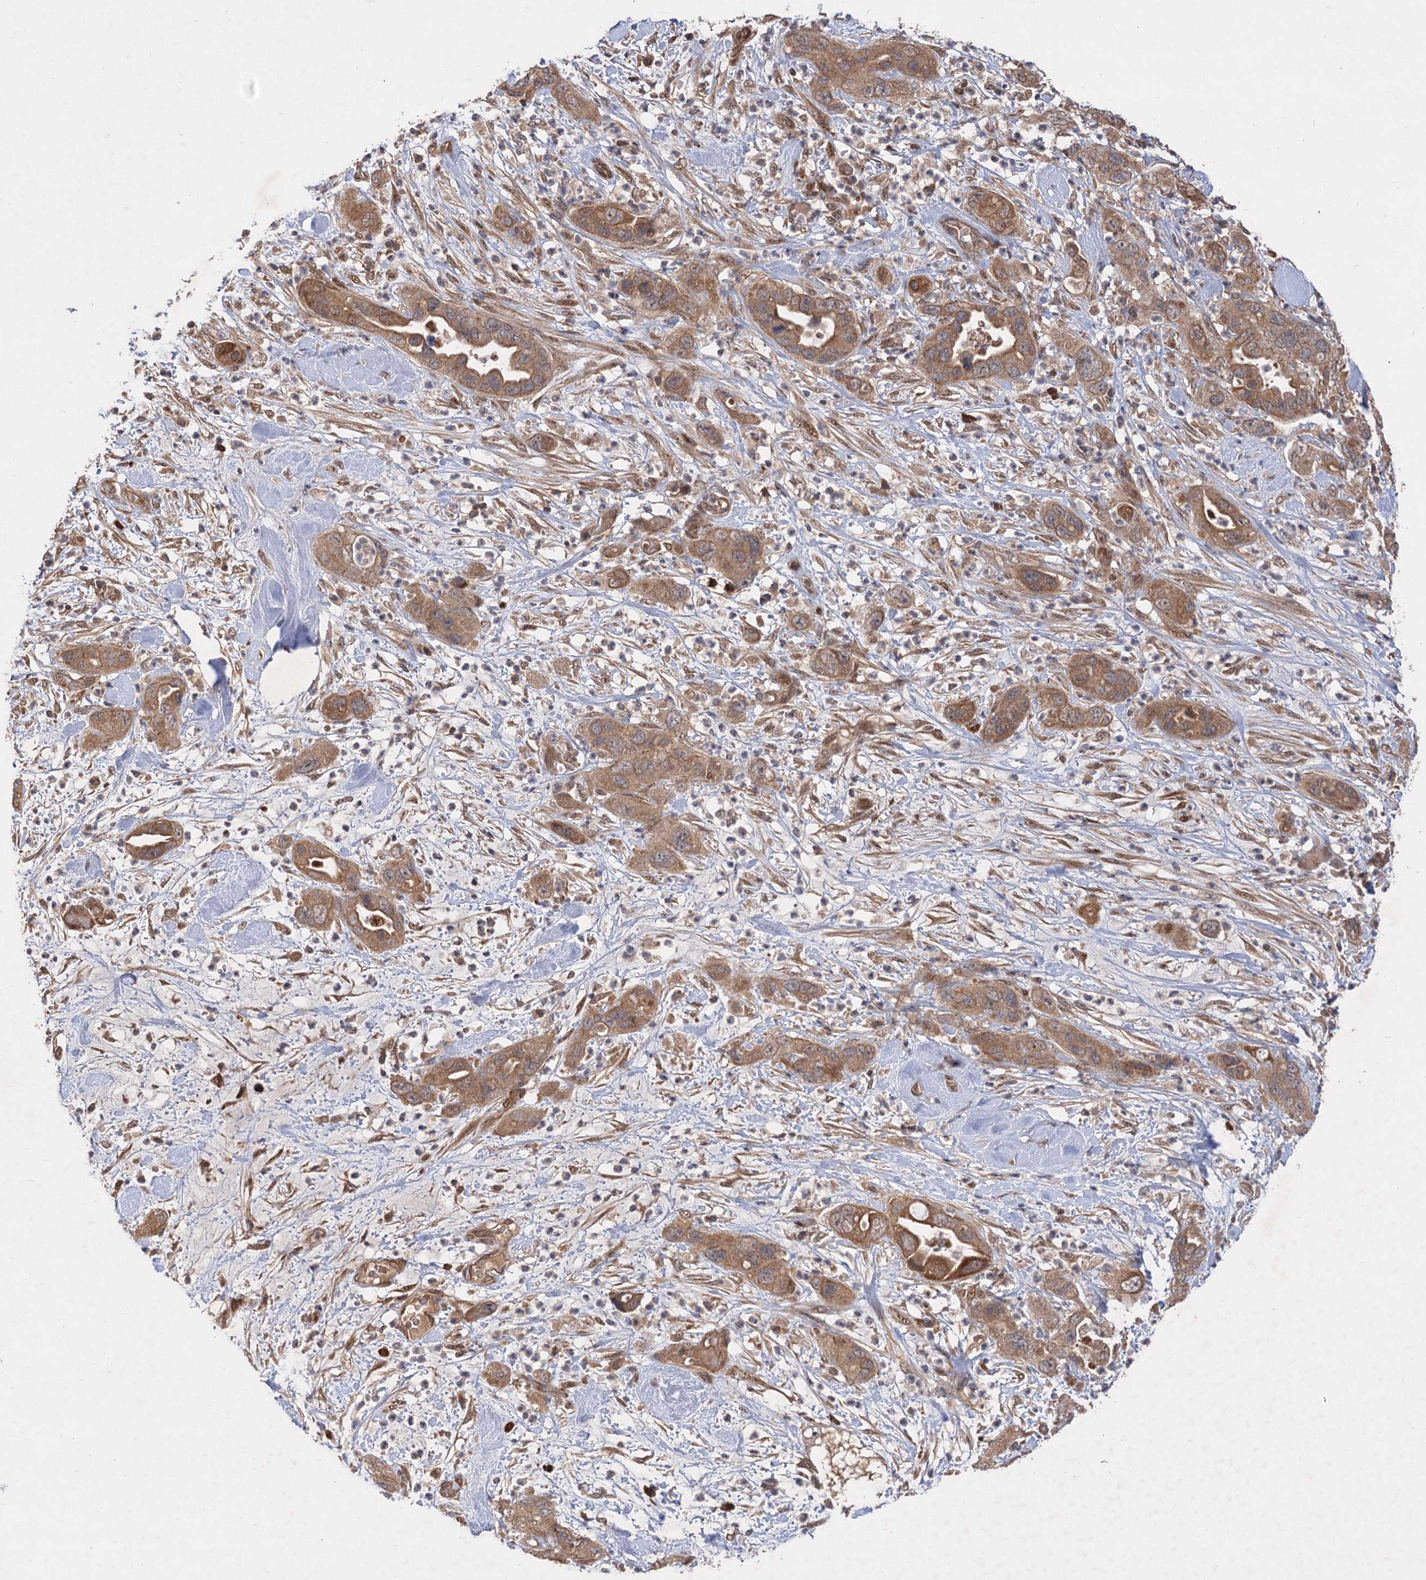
{"staining": {"intensity": "moderate", "quantity": ">75%", "location": "cytoplasmic/membranous"}, "tissue": "pancreatic cancer", "cell_type": "Tumor cells", "image_type": "cancer", "snomed": [{"axis": "morphology", "description": "Adenocarcinoma, NOS"}, {"axis": "topography", "description": "Pancreas"}], "caption": "Pancreatic adenocarcinoma tissue shows moderate cytoplasmic/membranous staining in about >75% of tumor cells, visualized by immunohistochemistry.", "gene": "FBXW8", "patient": {"sex": "female", "age": 71}}